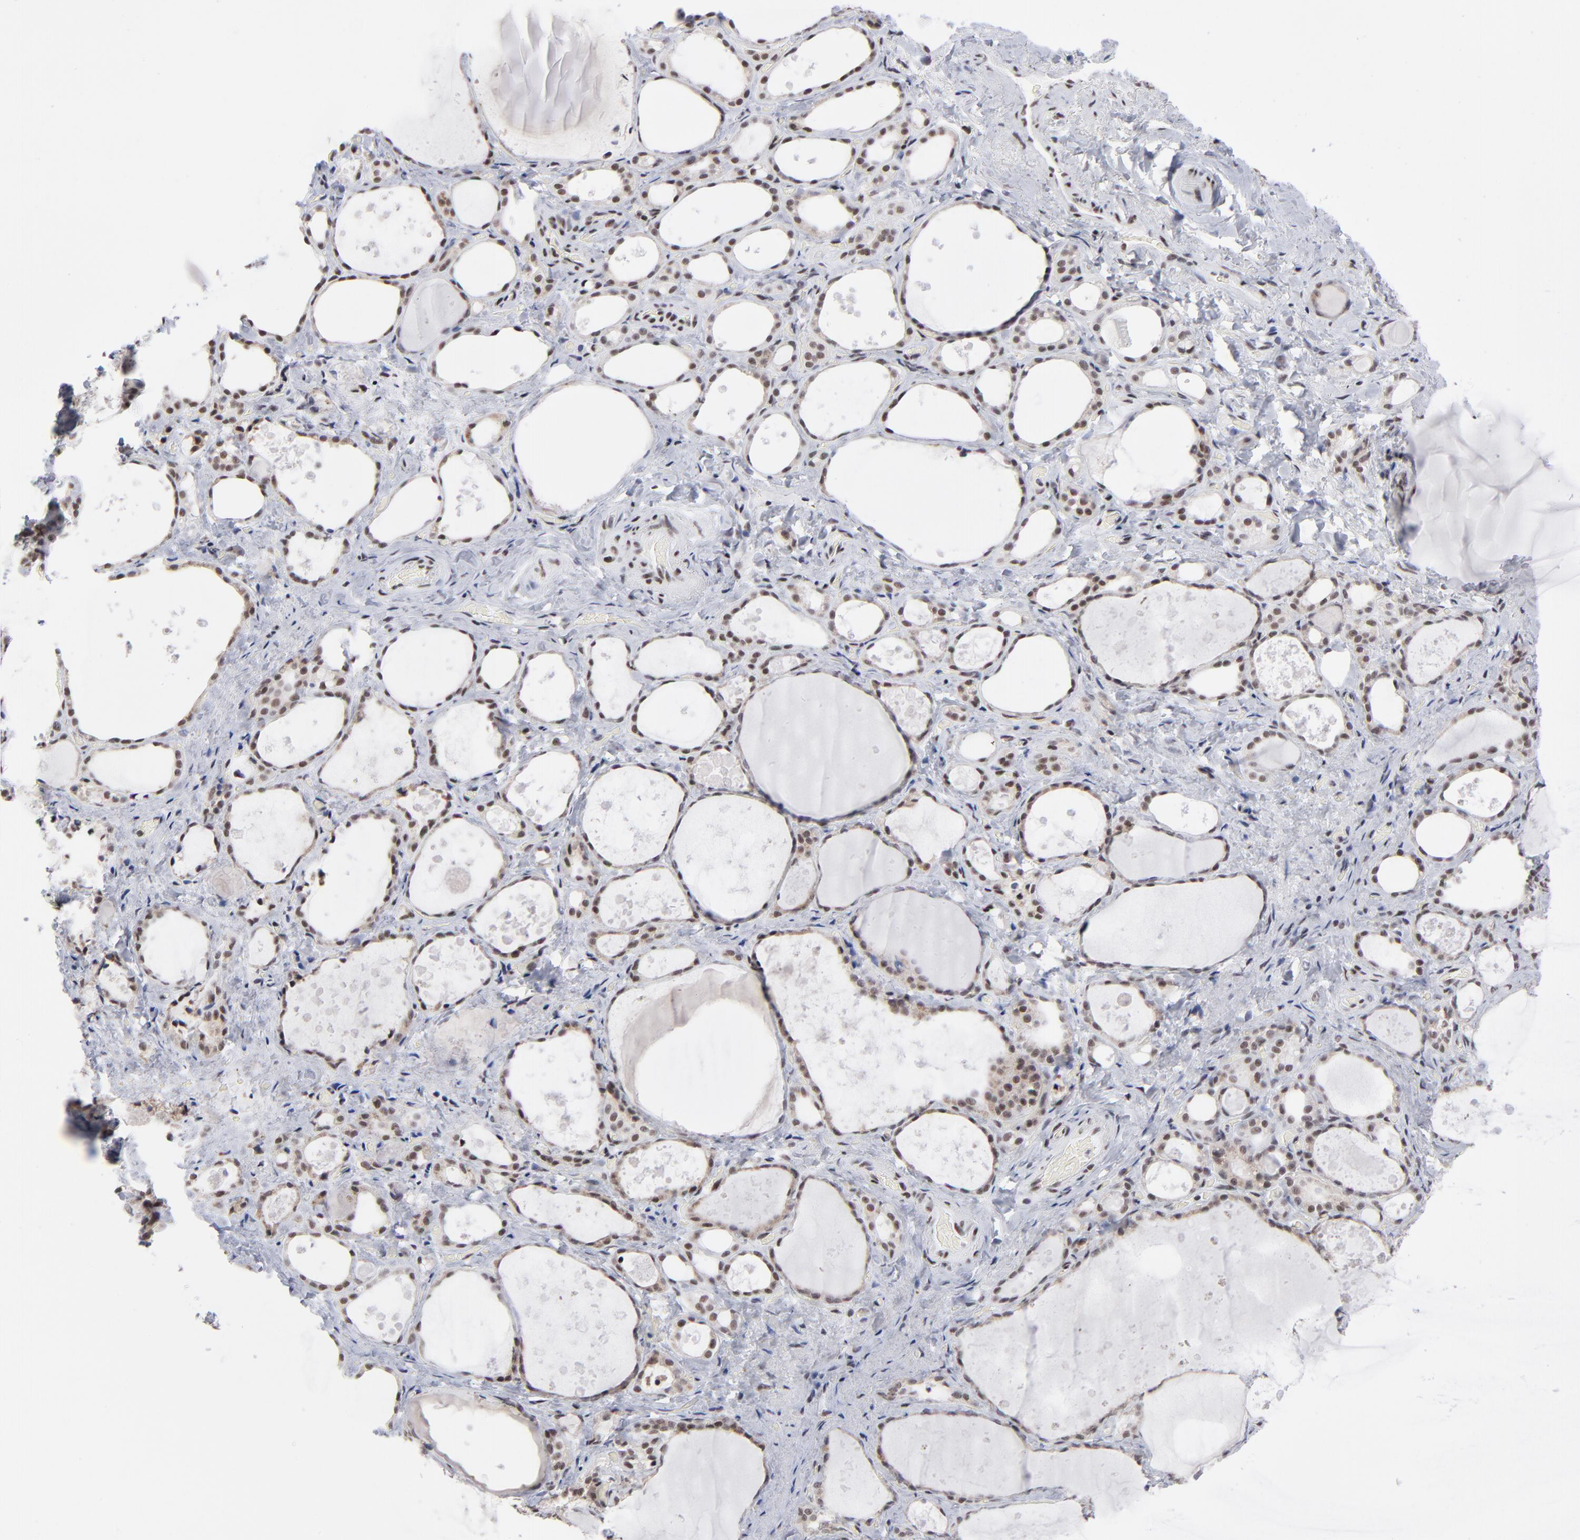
{"staining": {"intensity": "weak", "quantity": ">75%", "location": "nuclear"}, "tissue": "thyroid gland", "cell_type": "Glandular cells", "image_type": "normal", "snomed": [{"axis": "morphology", "description": "Normal tissue, NOS"}, {"axis": "topography", "description": "Thyroid gland"}], "caption": "Immunohistochemistry image of unremarkable thyroid gland stained for a protein (brown), which demonstrates low levels of weak nuclear positivity in approximately >75% of glandular cells.", "gene": "SP2", "patient": {"sex": "female", "age": 75}}